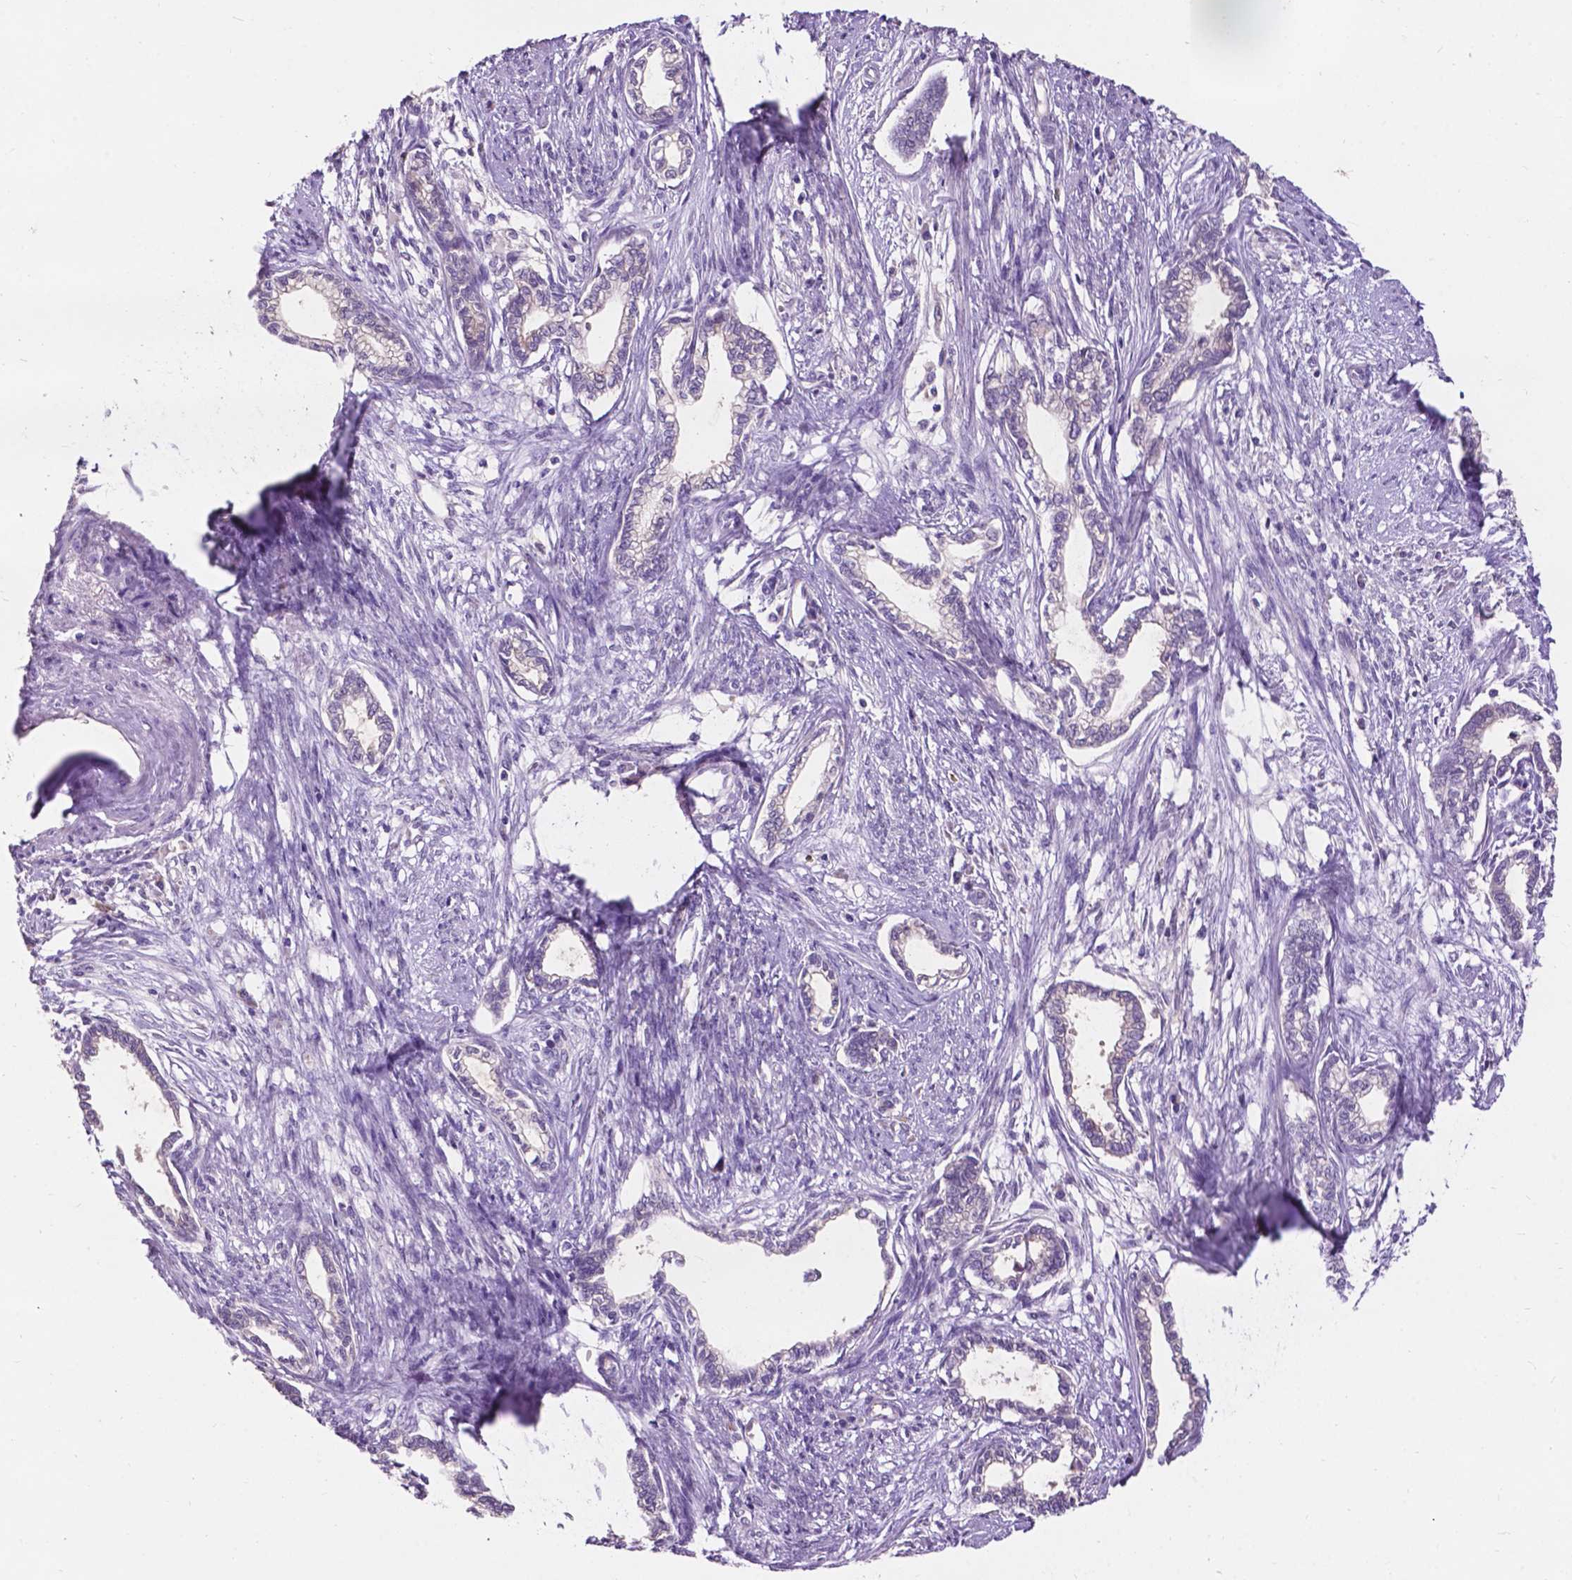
{"staining": {"intensity": "negative", "quantity": "none", "location": "none"}, "tissue": "cervical cancer", "cell_type": "Tumor cells", "image_type": "cancer", "snomed": [{"axis": "morphology", "description": "Adenocarcinoma, NOS"}, {"axis": "topography", "description": "Cervix"}], "caption": "This is an immunohistochemistry (IHC) photomicrograph of human cervical adenocarcinoma. There is no staining in tumor cells.", "gene": "PLSCR1", "patient": {"sex": "female", "age": 62}}